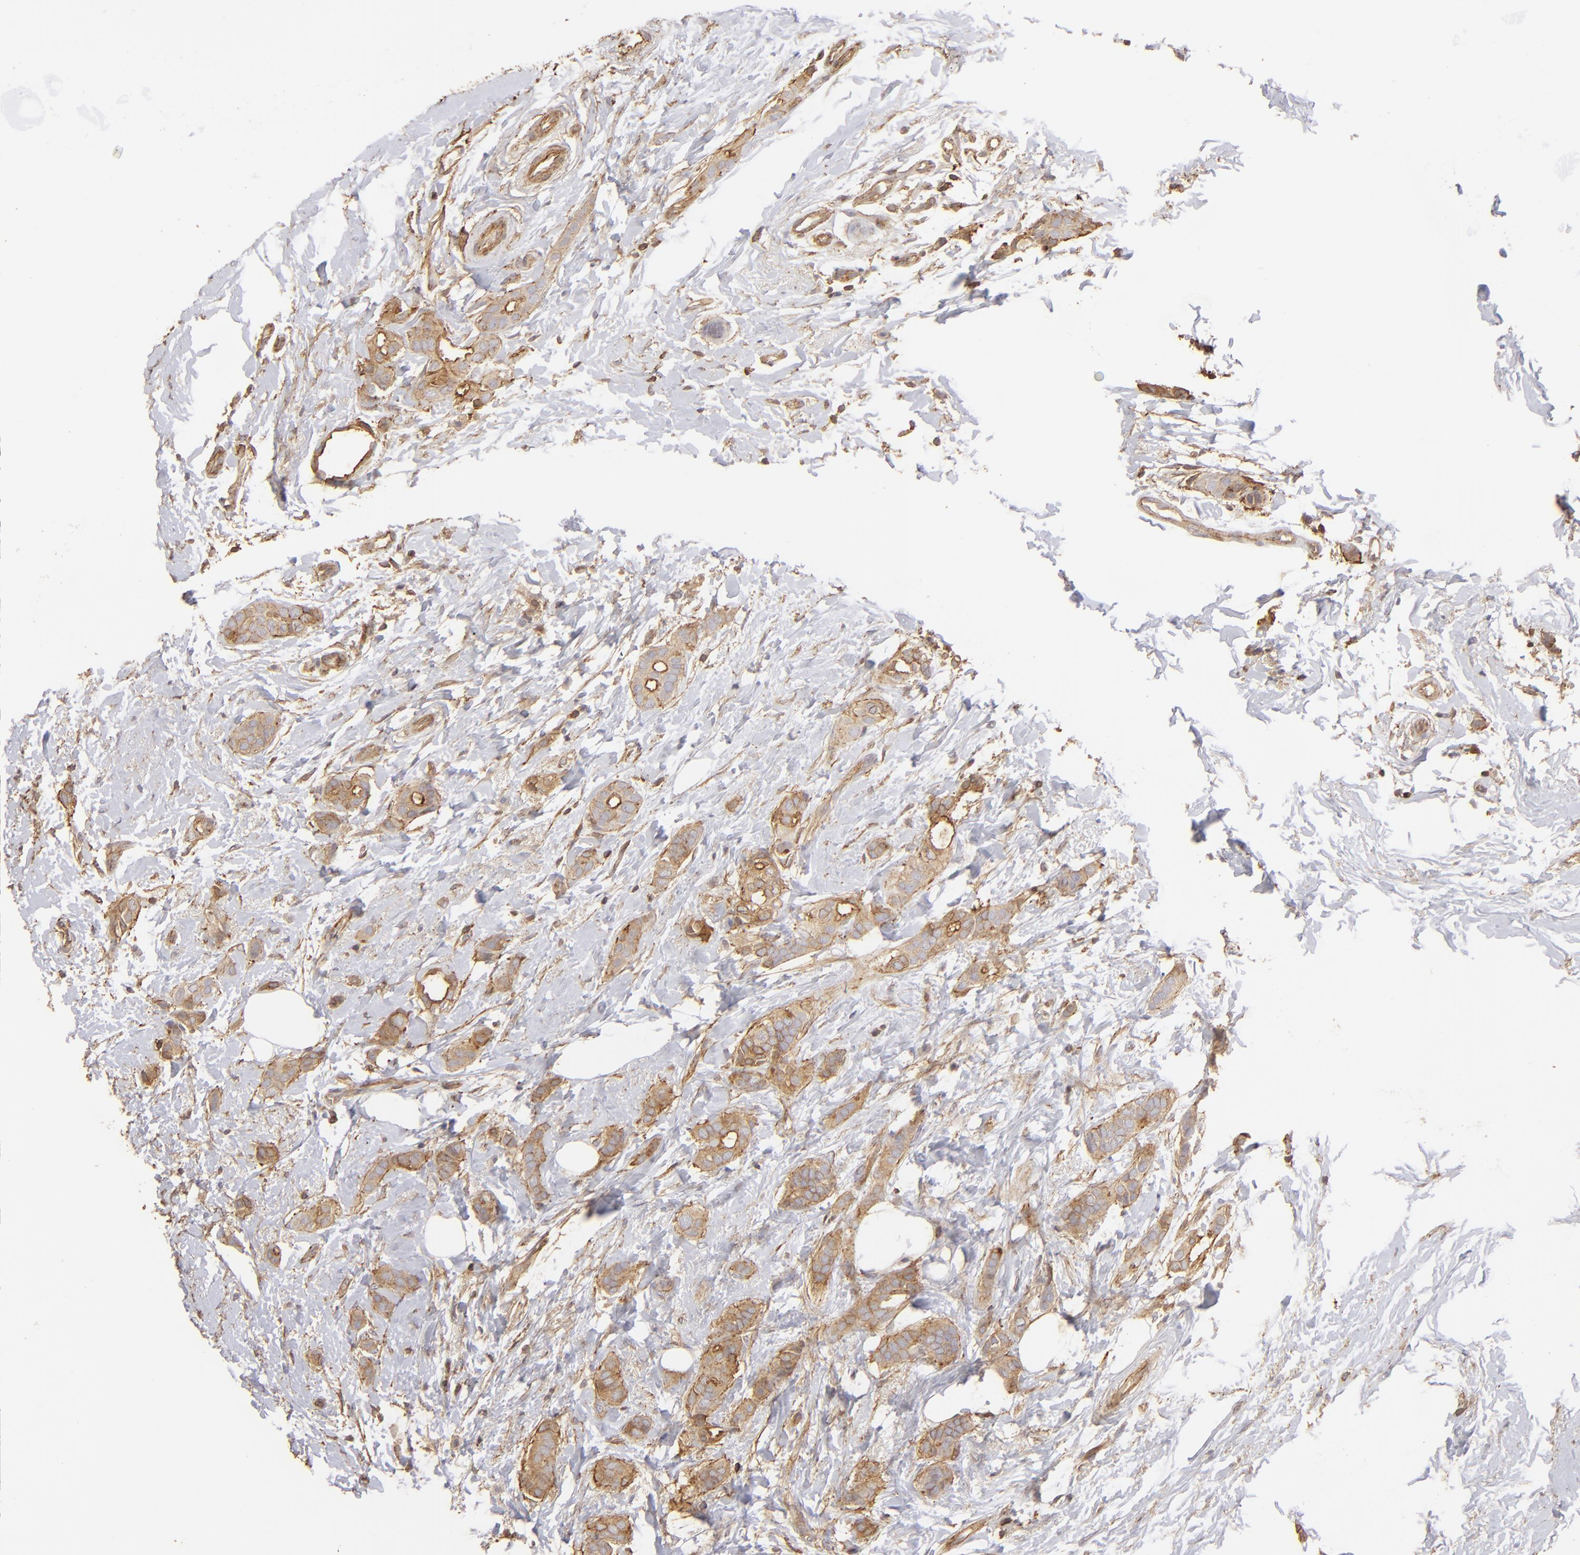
{"staining": {"intensity": "moderate", "quantity": ">75%", "location": "cytoplasmic/membranous"}, "tissue": "breast cancer", "cell_type": "Tumor cells", "image_type": "cancer", "snomed": [{"axis": "morphology", "description": "Duct carcinoma"}, {"axis": "topography", "description": "Breast"}], "caption": "A medium amount of moderate cytoplasmic/membranous expression is appreciated in about >75% of tumor cells in breast invasive ductal carcinoma tissue. (IHC, brightfield microscopy, high magnification).", "gene": "ACTB", "patient": {"sex": "female", "age": 54}}